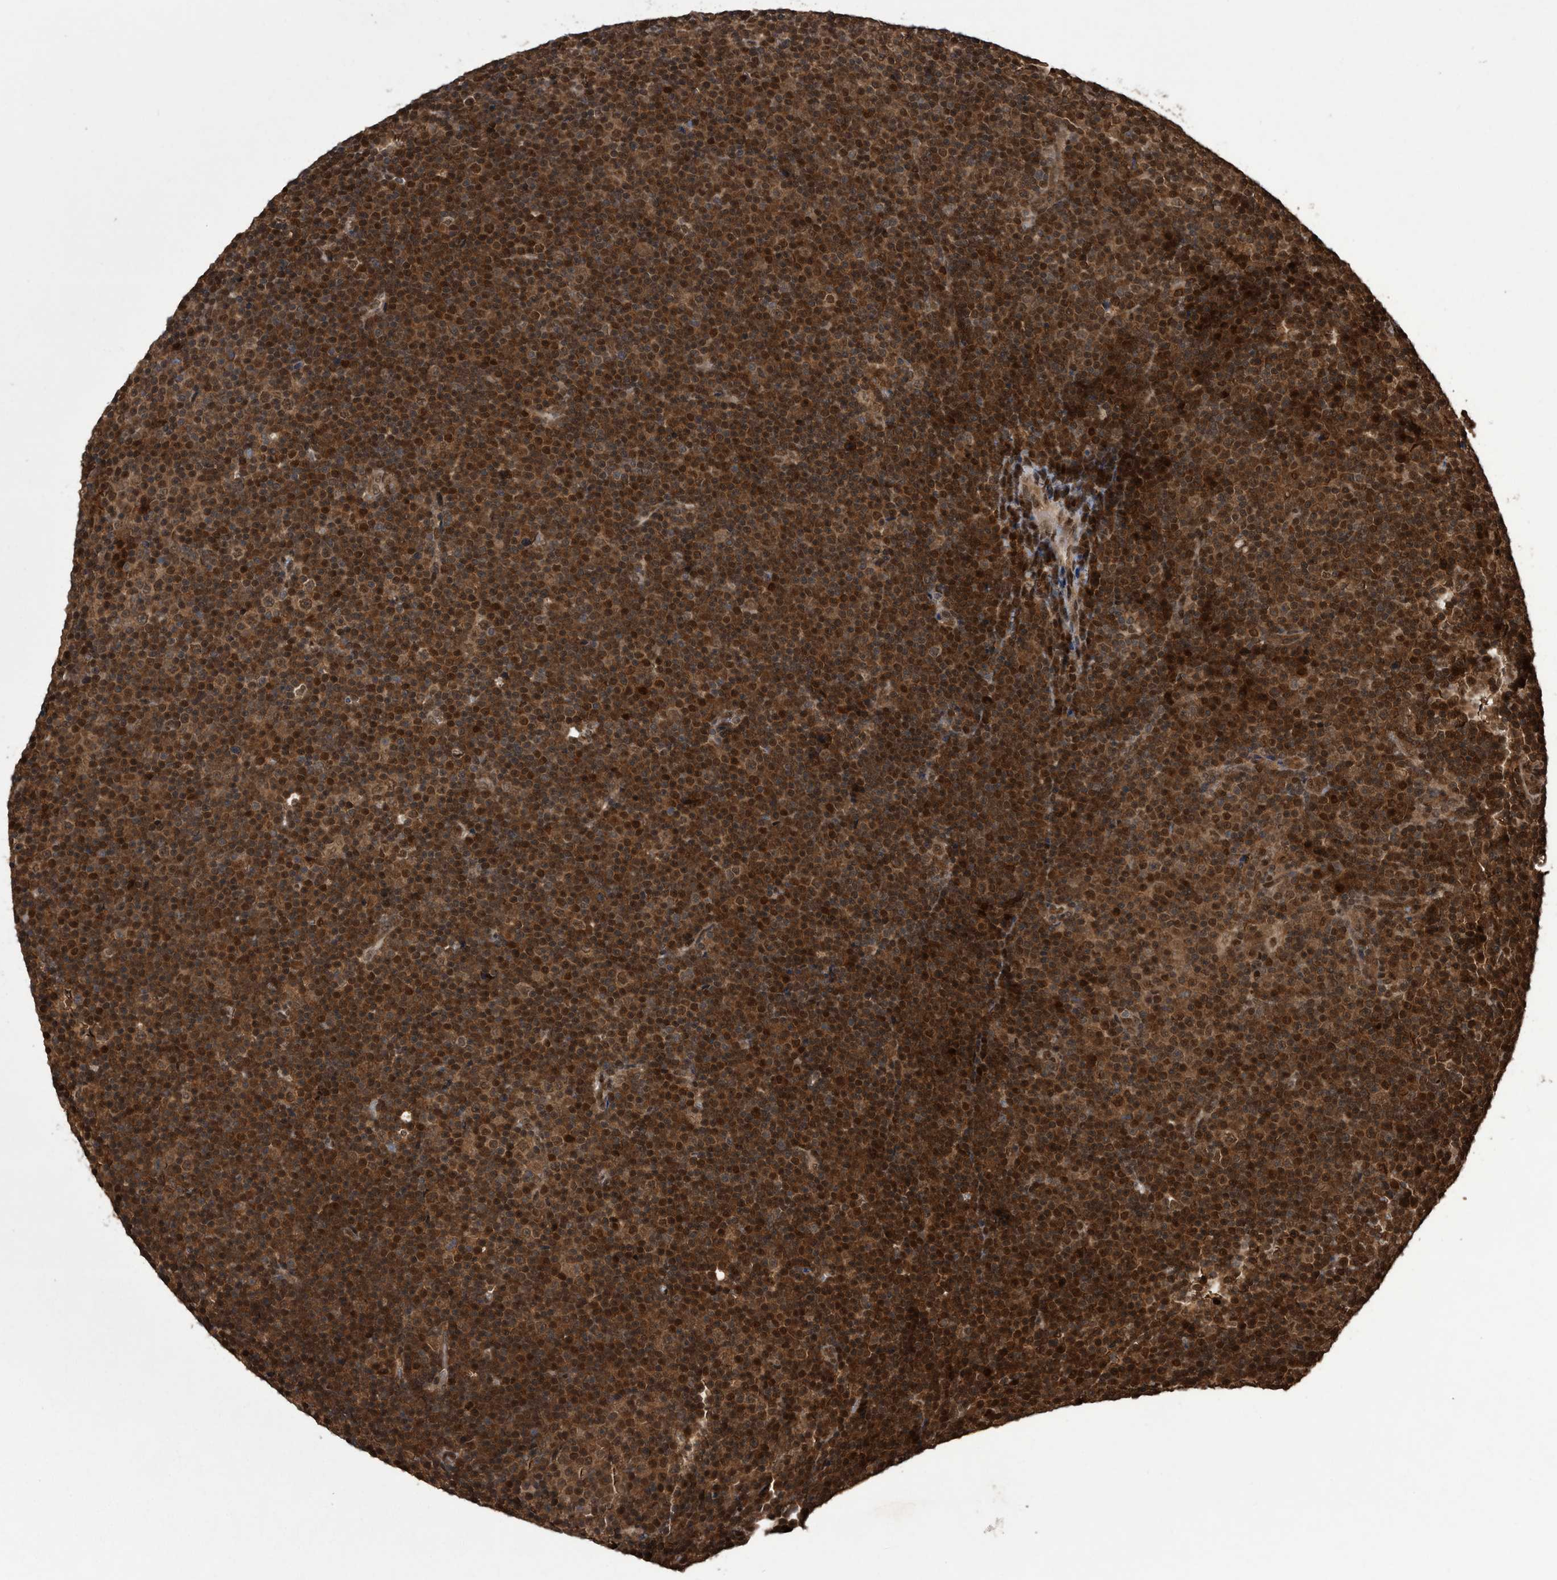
{"staining": {"intensity": "strong", "quantity": ">75%", "location": "cytoplasmic/membranous,nuclear"}, "tissue": "lymphoma", "cell_type": "Tumor cells", "image_type": "cancer", "snomed": [{"axis": "morphology", "description": "Malignant lymphoma, non-Hodgkin's type, Low grade"}, {"axis": "topography", "description": "Lymph node"}], "caption": "Lymphoma stained with a brown dye exhibits strong cytoplasmic/membranous and nuclear positive staining in about >75% of tumor cells.", "gene": "RAD23B", "patient": {"sex": "female", "age": 67}}